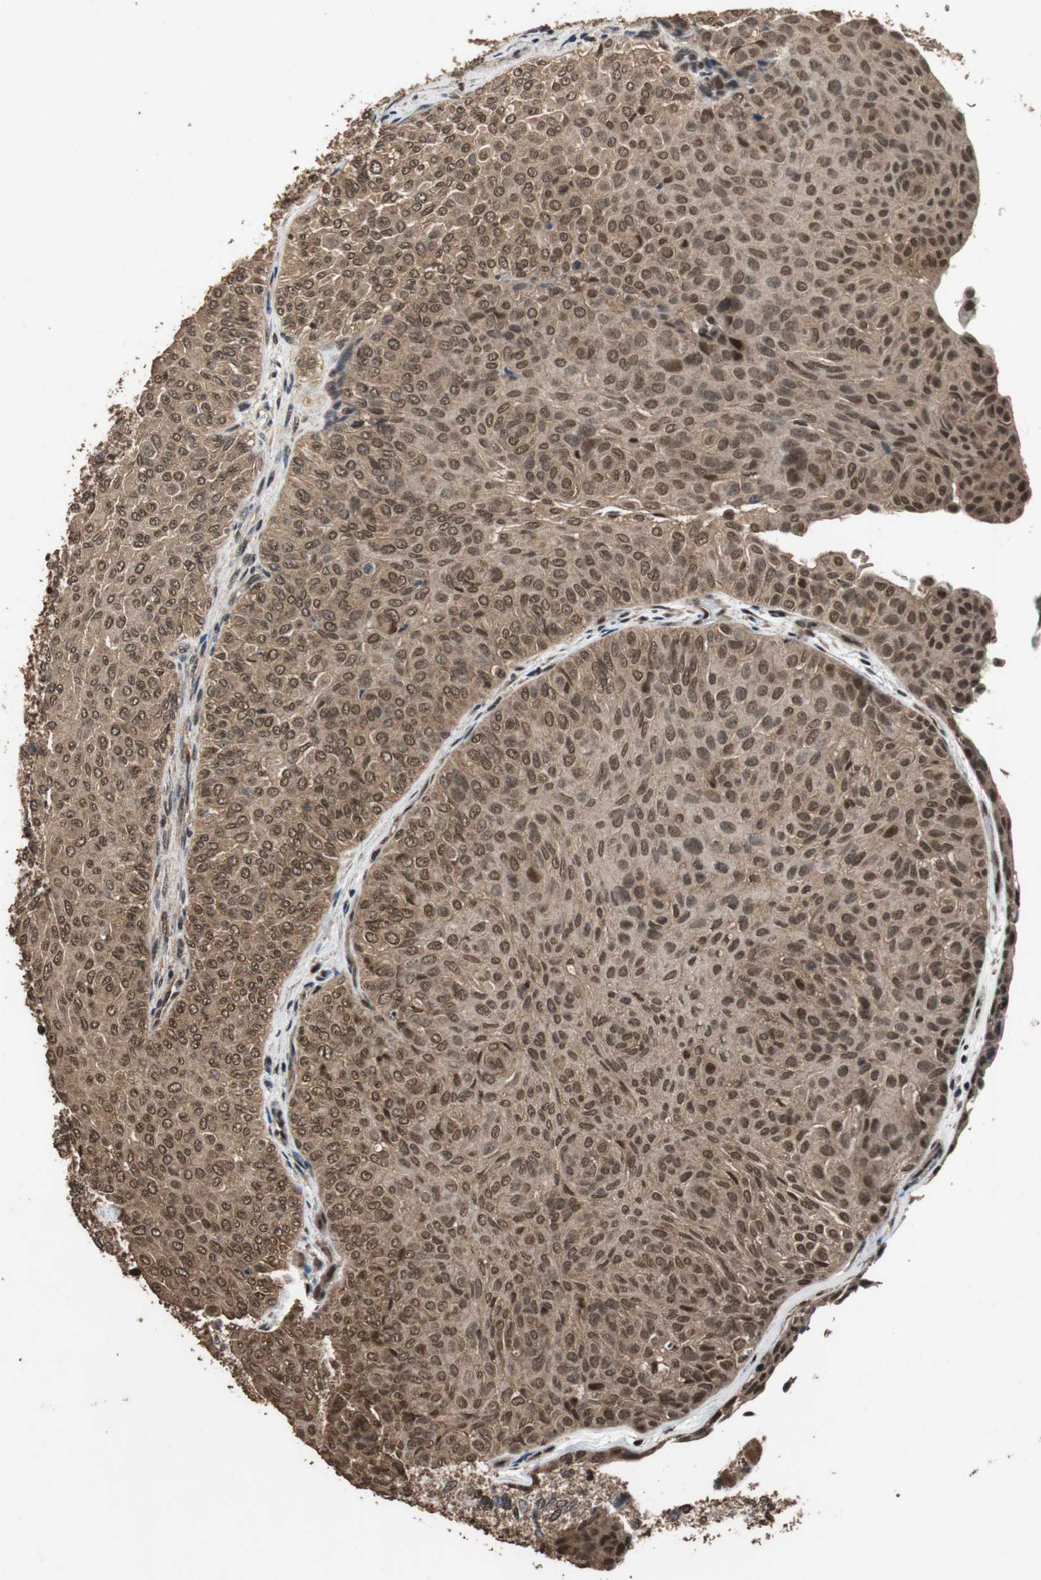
{"staining": {"intensity": "strong", "quantity": ">75%", "location": "cytoplasmic/membranous,nuclear"}, "tissue": "urothelial cancer", "cell_type": "Tumor cells", "image_type": "cancer", "snomed": [{"axis": "morphology", "description": "Urothelial carcinoma, Low grade"}, {"axis": "topography", "description": "Urinary bladder"}], "caption": "Strong cytoplasmic/membranous and nuclear expression for a protein is present in about >75% of tumor cells of urothelial cancer using immunohistochemistry (IHC).", "gene": "ZNF18", "patient": {"sex": "male", "age": 78}}